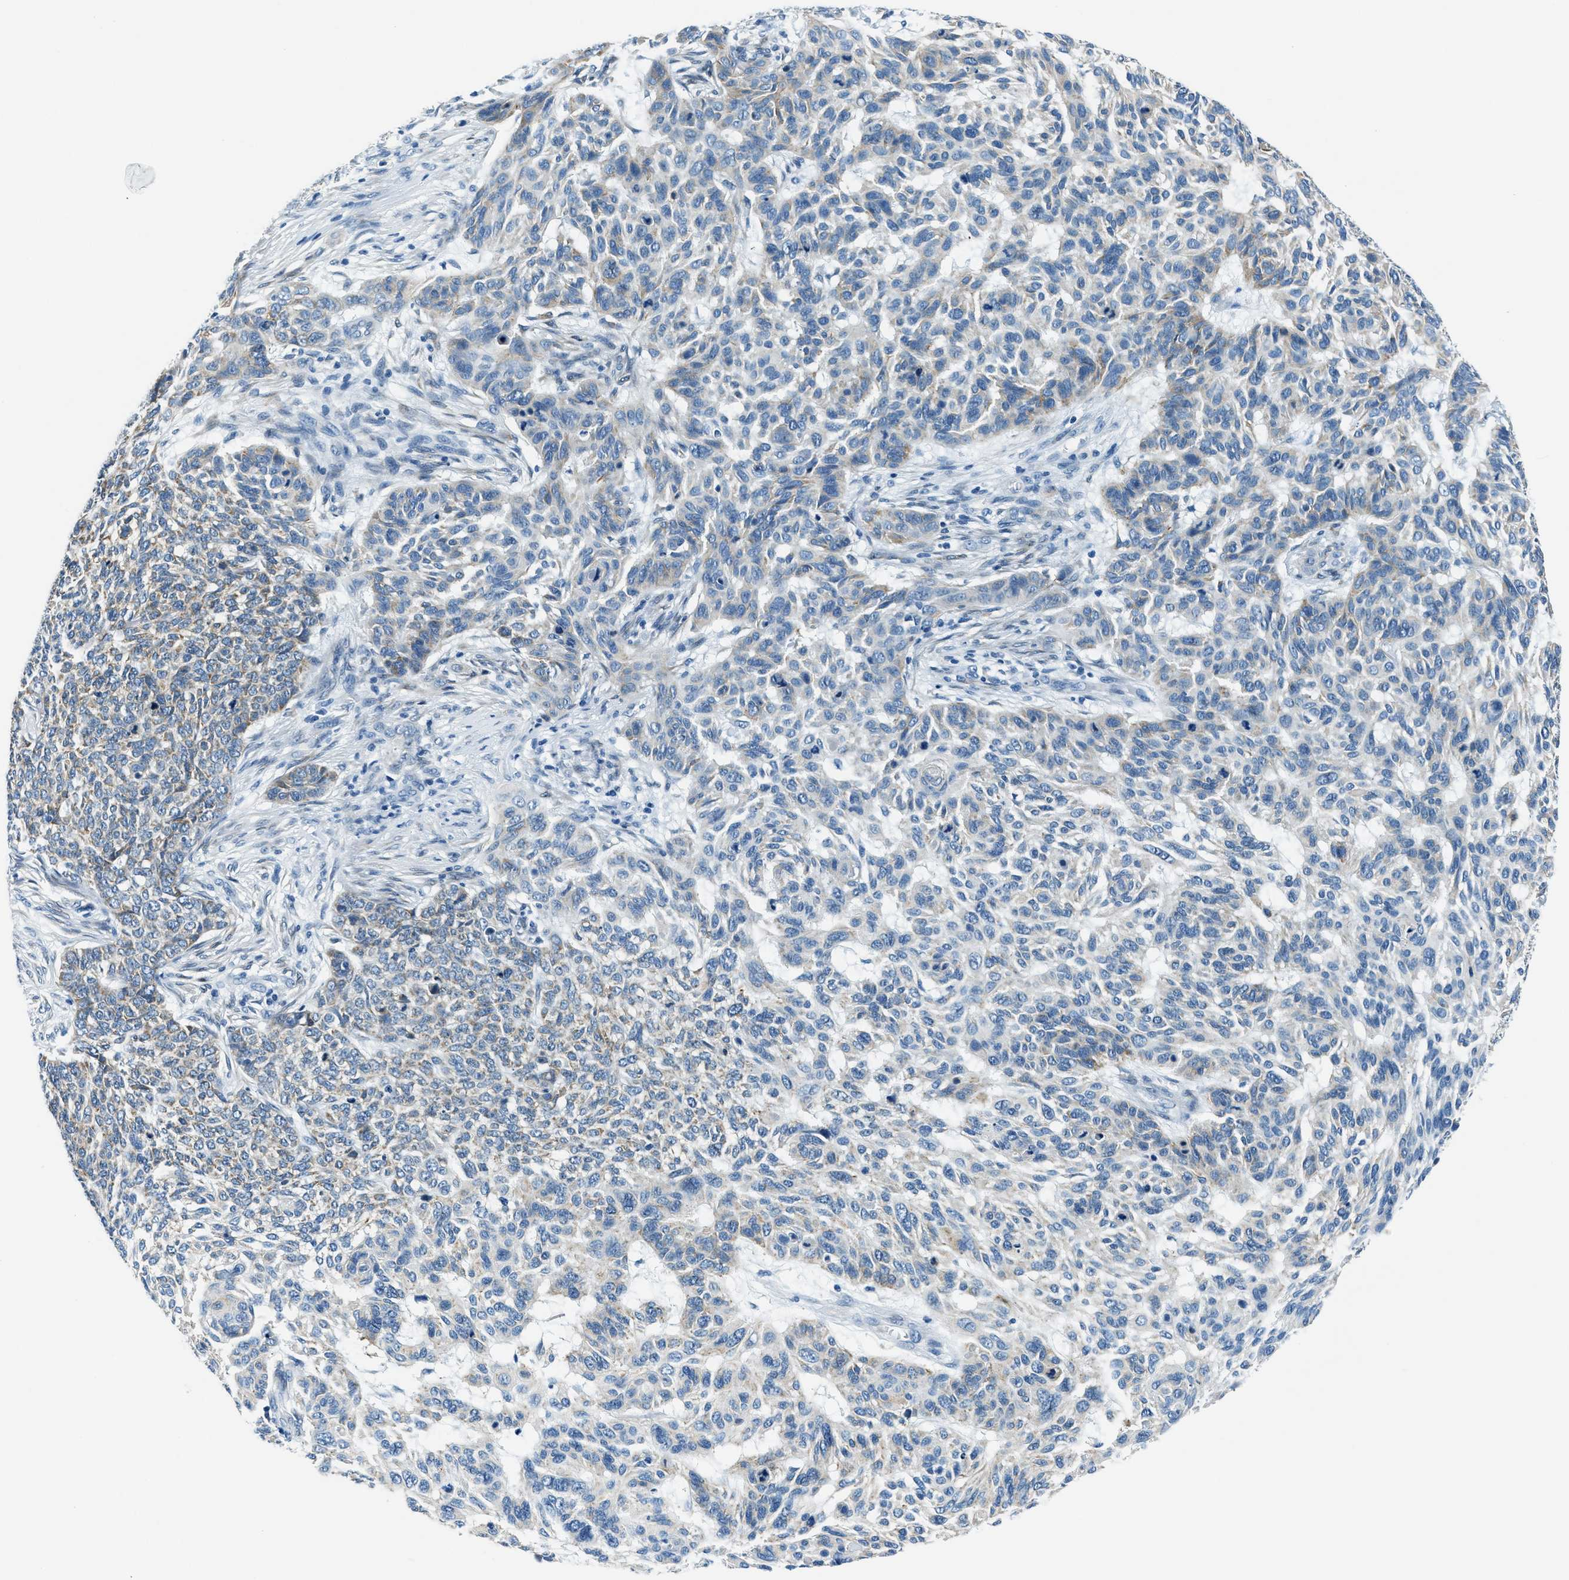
{"staining": {"intensity": "moderate", "quantity": "25%-75%", "location": "cytoplasmic/membranous"}, "tissue": "skin cancer", "cell_type": "Tumor cells", "image_type": "cancer", "snomed": [{"axis": "morphology", "description": "Basal cell carcinoma"}, {"axis": "topography", "description": "Skin"}], "caption": "Protein expression analysis of basal cell carcinoma (skin) displays moderate cytoplasmic/membranous staining in about 25%-75% of tumor cells.", "gene": "UBAC2", "patient": {"sex": "male", "age": 85}}